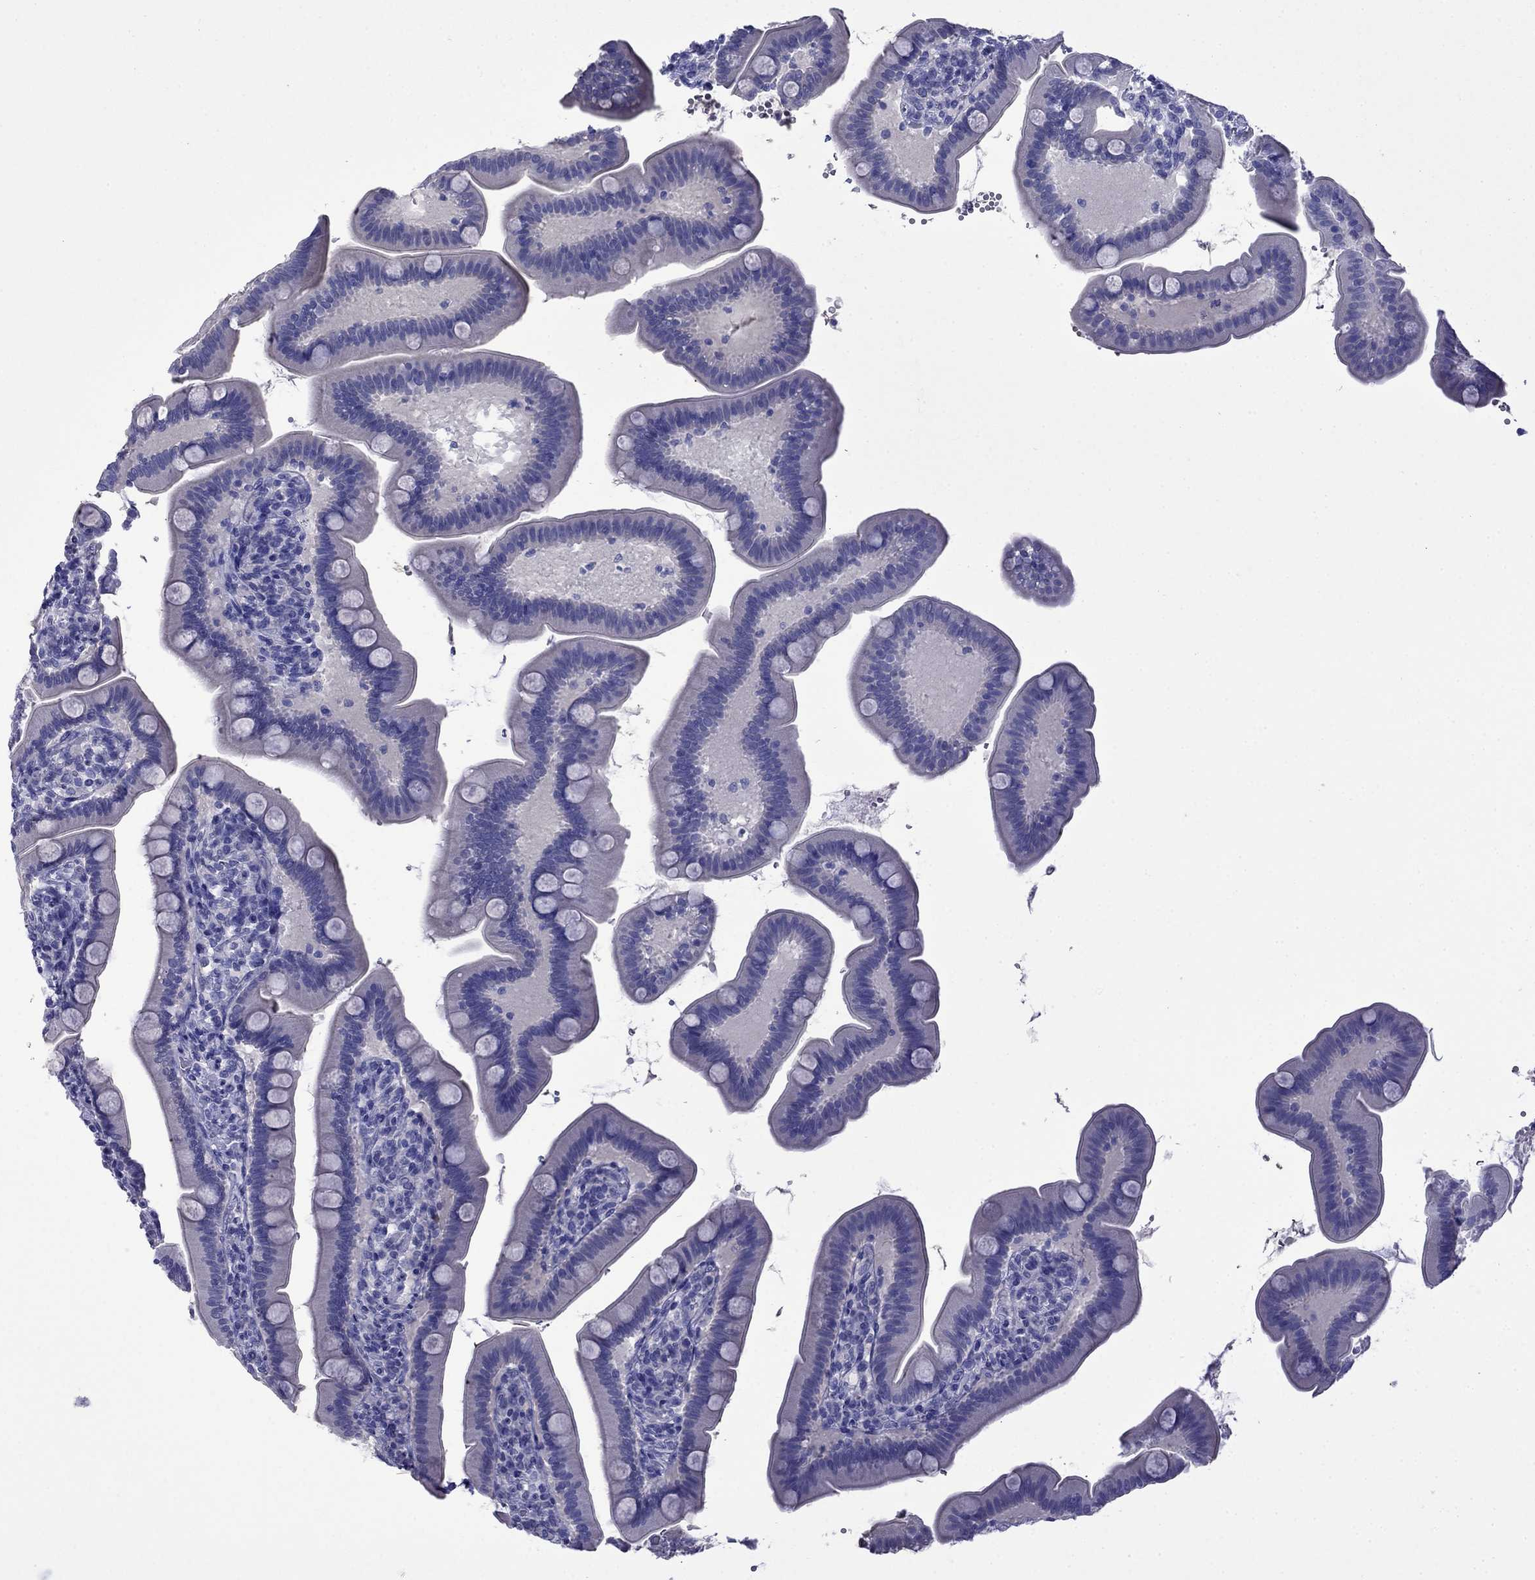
{"staining": {"intensity": "negative", "quantity": "none", "location": "none"}, "tissue": "small intestine", "cell_type": "Glandular cells", "image_type": "normal", "snomed": [{"axis": "morphology", "description": "Normal tissue, NOS"}, {"axis": "topography", "description": "Small intestine"}], "caption": "A histopathology image of human small intestine is negative for staining in glandular cells. (Stains: DAB (3,3'-diaminobenzidine) immunohistochemistry (IHC) with hematoxylin counter stain, Microscopy: brightfield microscopy at high magnification).", "gene": "MYO15A", "patient": {"sex": "male", "age": 66}}